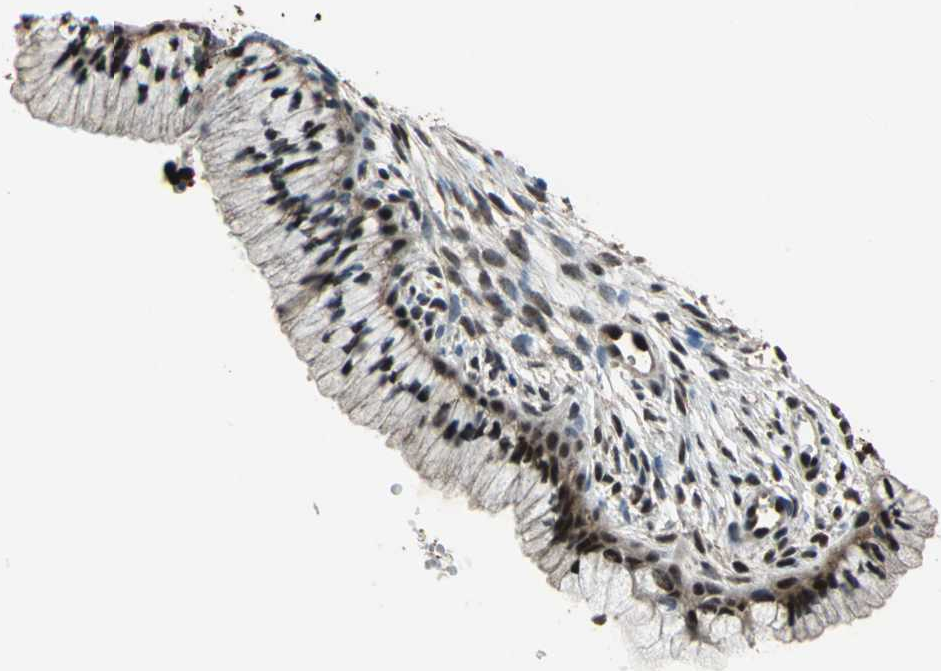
{"staining": {"intensity": "strong", "quantity": ">75%", "location": "nuclear"}, "tissue": "cervix", "cell_type": "Glandular cells", "image_type": "normal", "snomed": [{"axis": "morphology", "description": "Normal tissue, NOS"}, {"axis": "topography", "description": "Cervix"}], "caption": "This is an image of immunohistochemistry (IHC) staining of normal cervix, which shows strong positivity in the nuclear of glandular cells.", "gene": "MIS18BP1", "patient": {"sex": "female", "age": 39}}